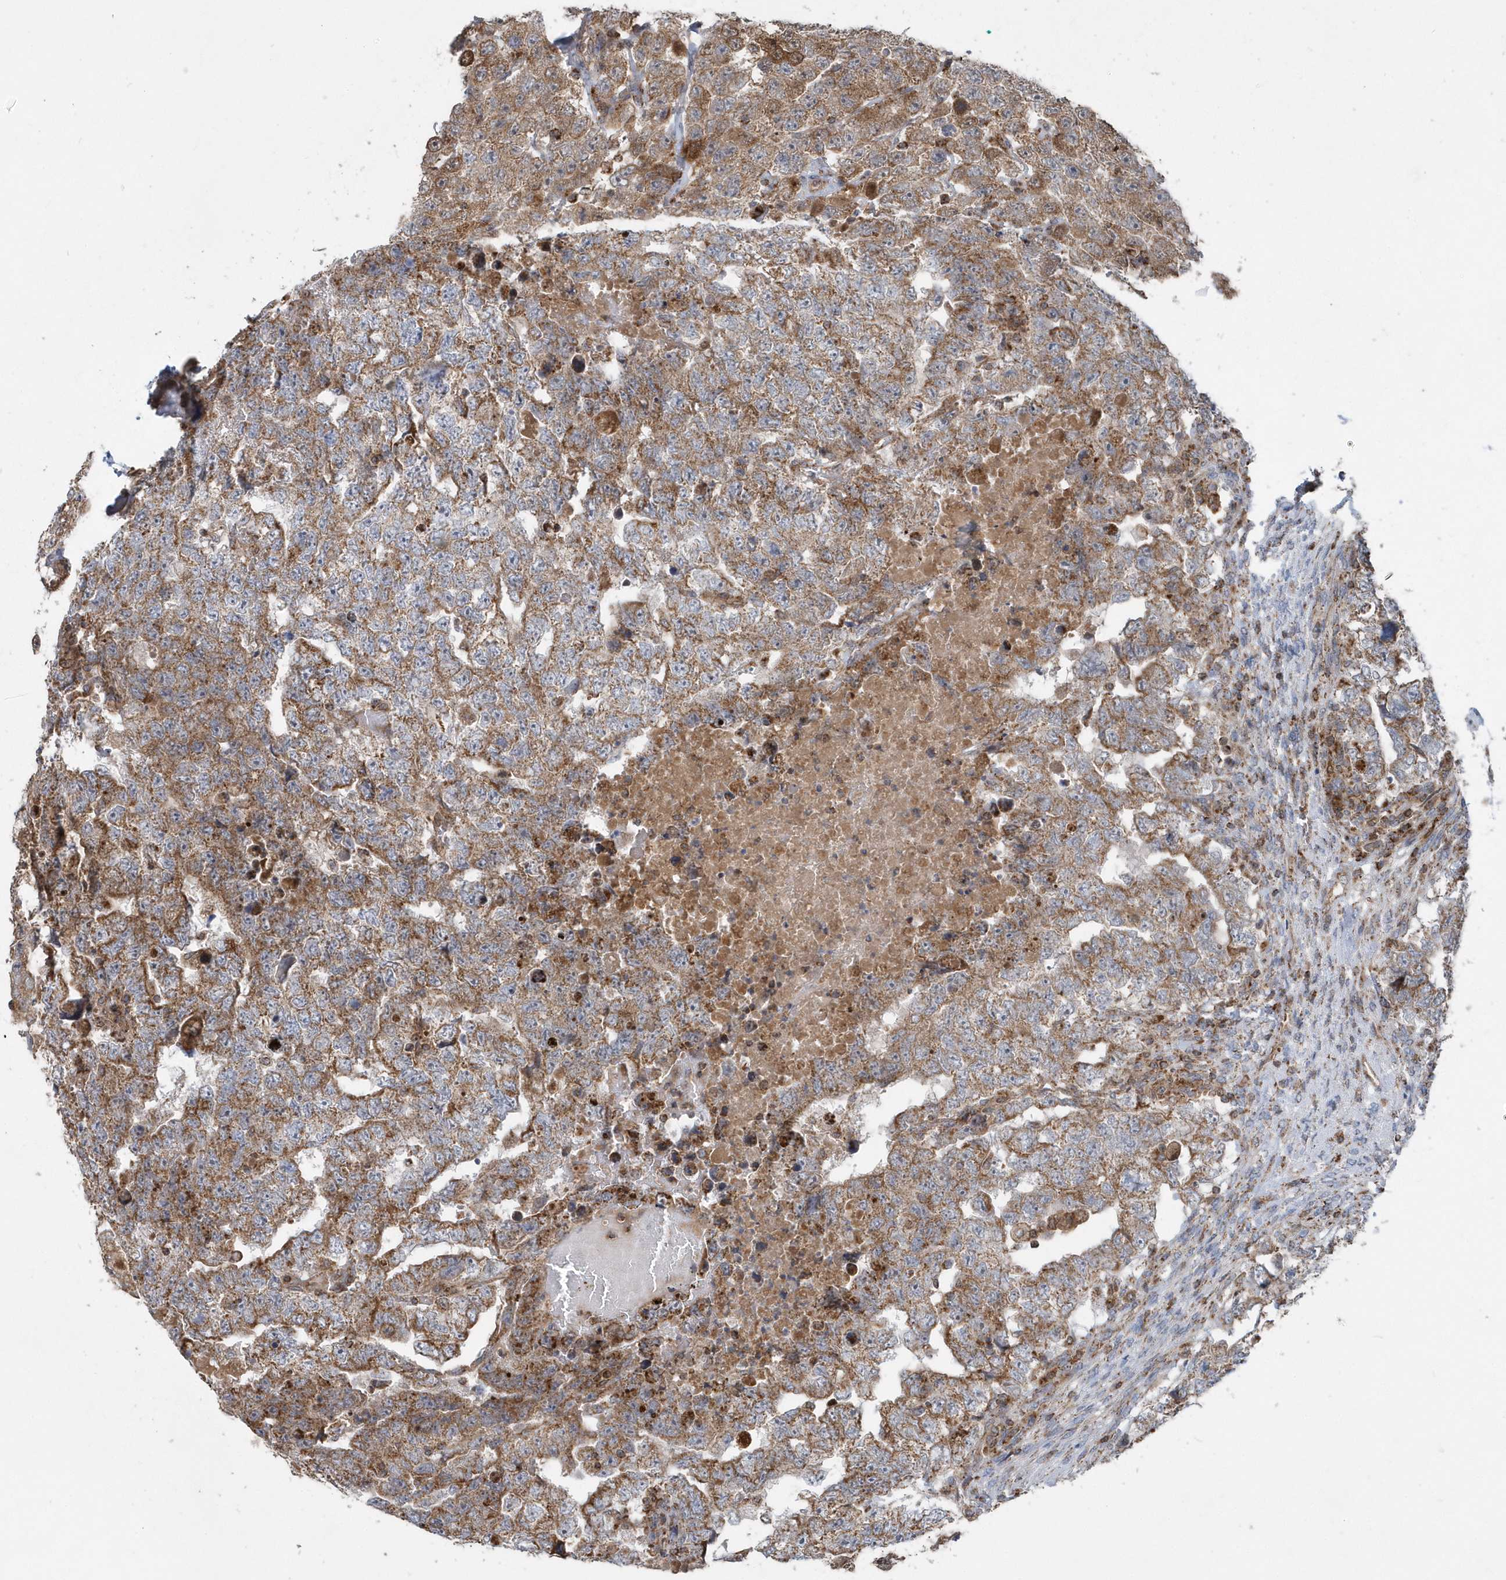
{"staining": {"intensity": "moderate", "quantity": ">75%", "location": "cytoplasmic/membranous"}, "tissue": "testis cancer", "cell_type": "Tumor cells", "image_type": "cancer", "snomed": [{"axis": "morphology", "description": "Carcinoma, Embryonal, NOS"}, {"axis": "topography", "description": "Testis"}], "caption": "High-power microscopy captured an immunohistochemistry photomicrograph of testis embryonal carcinoma, revealing moderate cytoplasmic/membranous staining in approximately >75% of tumor cells. (DAB = brown stain, brightfield microscopy at high magnification).", "gene": "PPP1R7", "patient": {"sex": "male", "age": 45}}